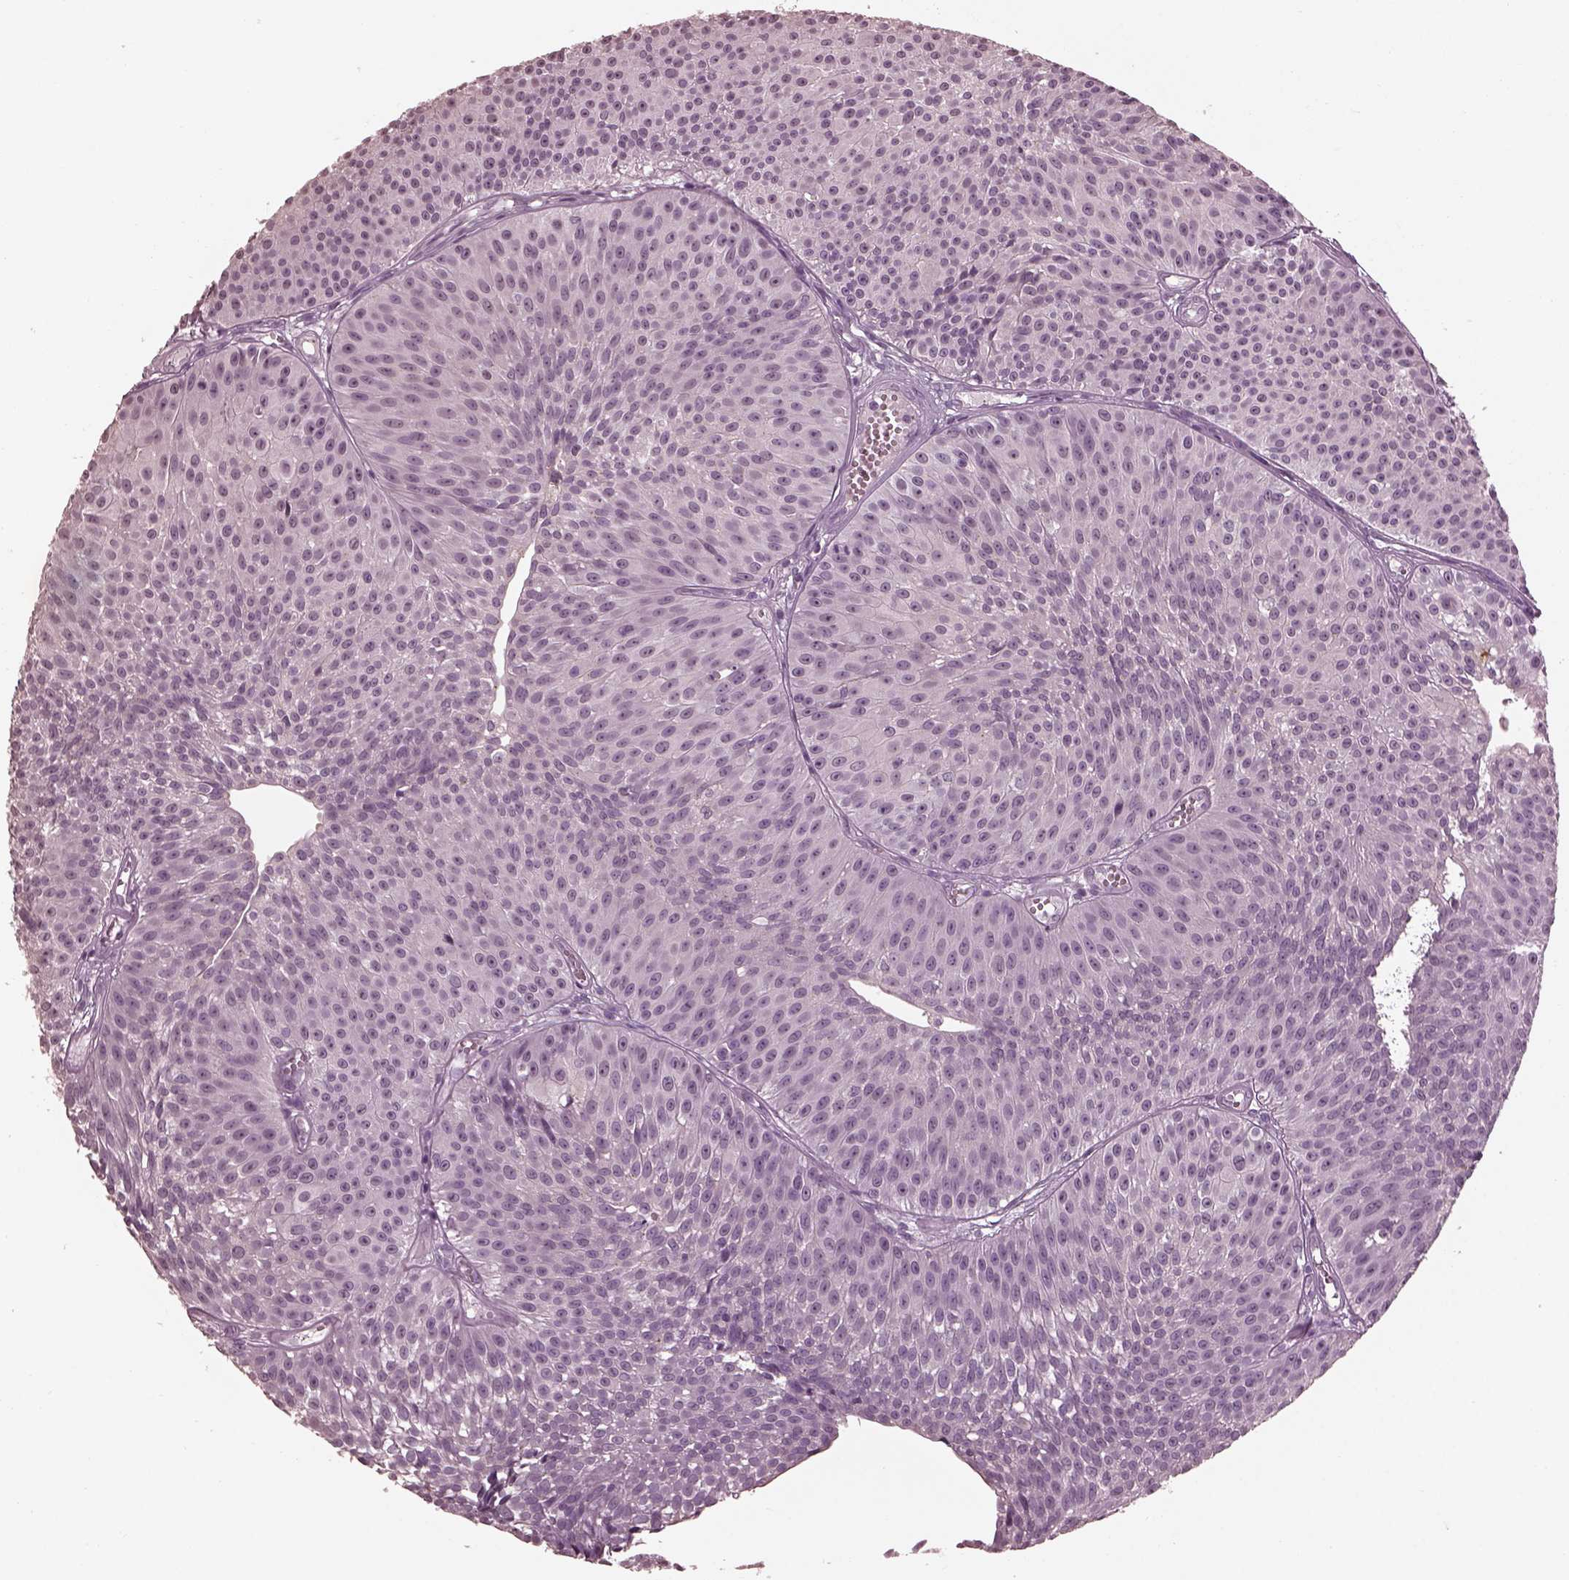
{"staining": {"intensity": "negative", "quantity": "none", "location": "none"}, "tissue": "urothelial cancer", "cell_type": "Tumor cells", "image_type": "cancer", "snomed": [{"axis": "morphology", "description": "Urothelial carcinoma, Low grade"}, {"axis": "topography", "description": "Urinary bladder"}], "caption": "An image of human low-grade urothelial carcinoma is negative for staining in tumor cells. Brightfield microscopy of IHC stained with DAB (3,3'-diaminobenzidine) (brown) and hematoxylin (blue), captured at high magnification.", "gene": "TSKS", "patient": {"sex": "male", "age": 63}}